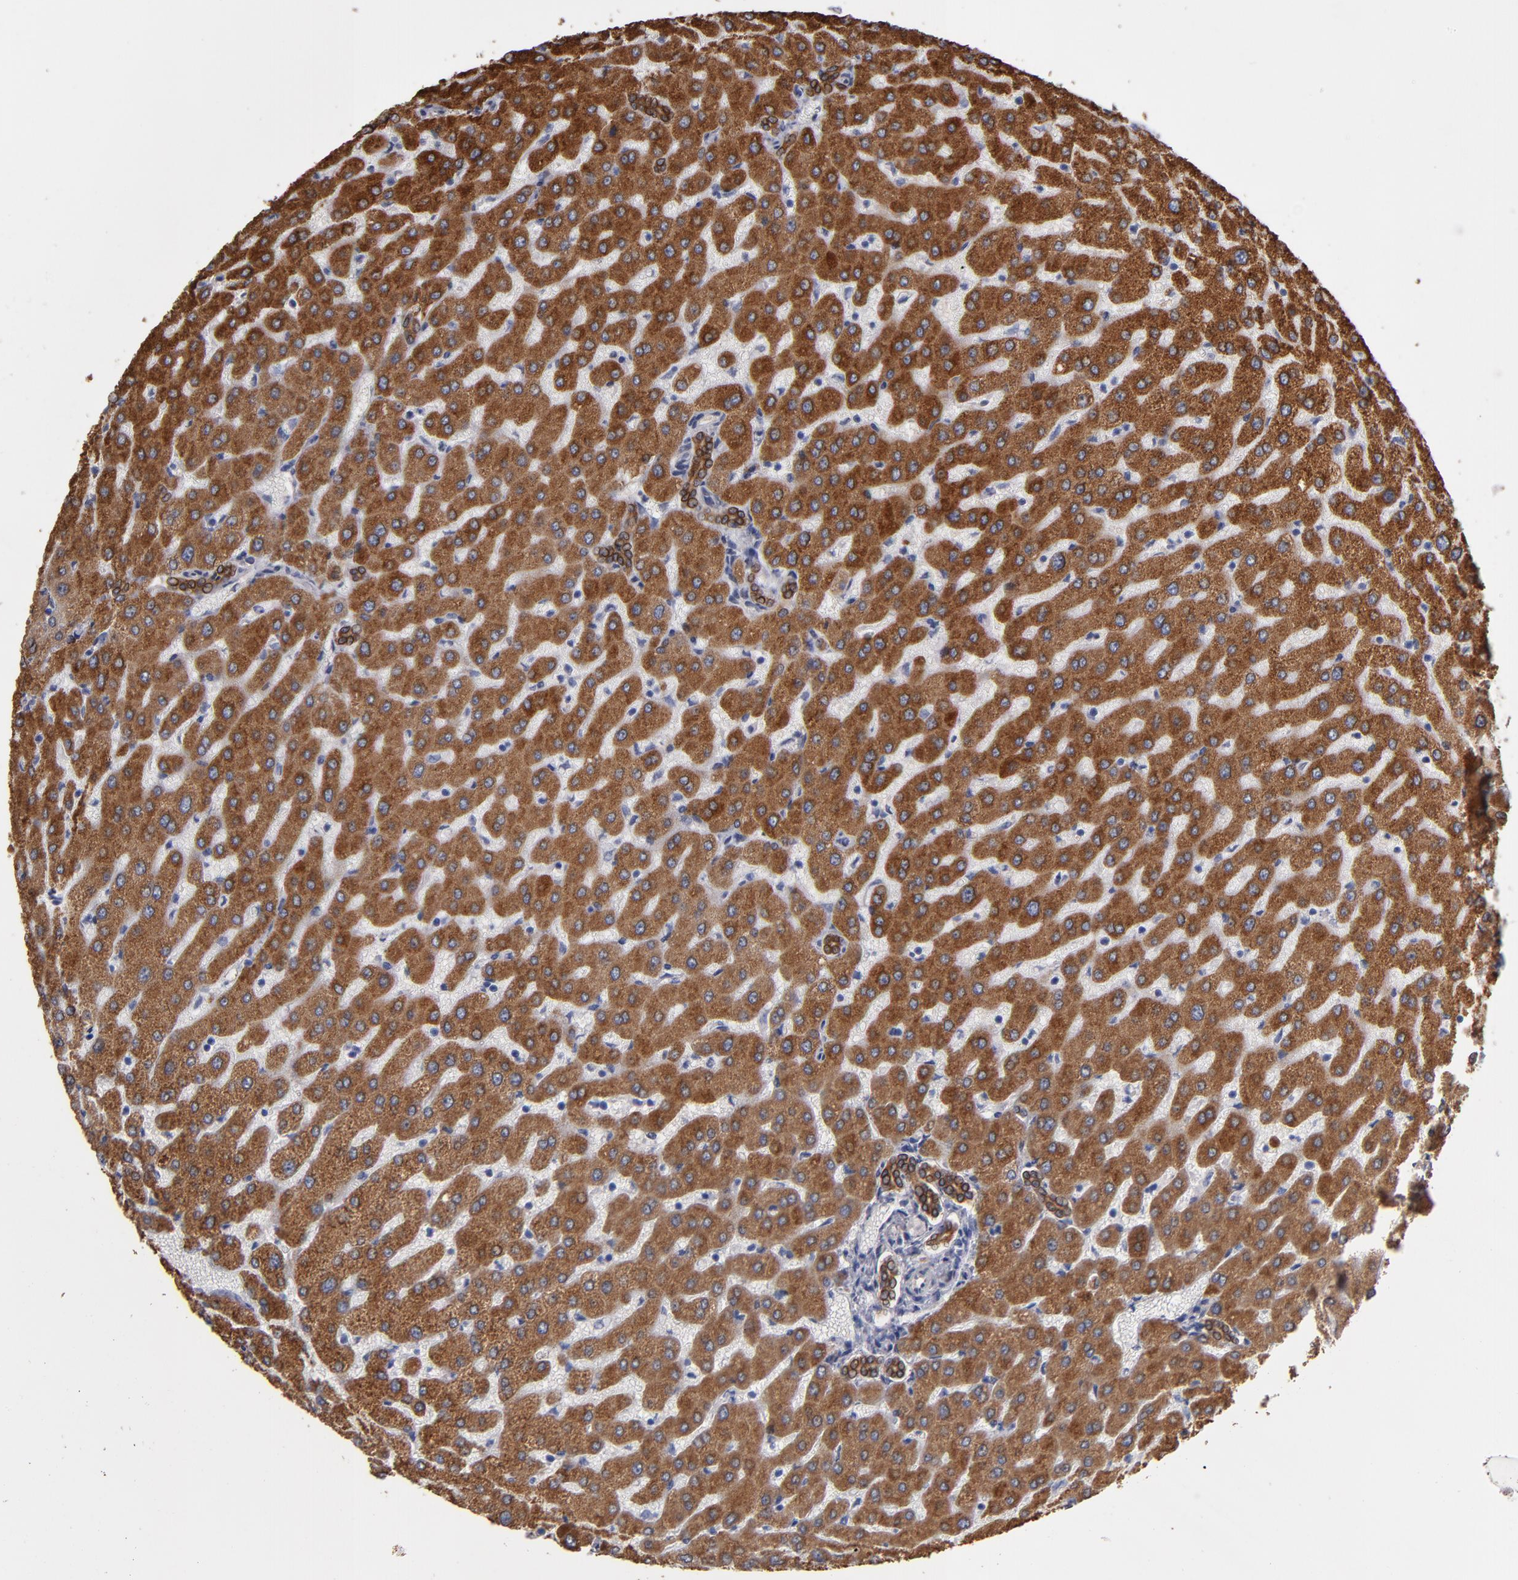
{"staining": {"intensity": "strong", "quantity": ">75%", "location": "cytoplasmic/membranous"}, "tissue": "liver", "cell_type": "Cholangiocytes", "image_type": "normal", "snomed": [{"axis": "morphology", "description": "Normal tissue, NOS"}, {"axis": "morphology", "description": "Fibrosis, NOS"}, {"axis": "topography", "description": "Liver"}], "caption": "The image shows immunohistochemical staining of benign liver. There is strong cytoplasmic/membranous staining is present in about >75% of cholangiocytes.", "gene": "PGRMC1", "patient": {"sex": "female", "age": 29}}